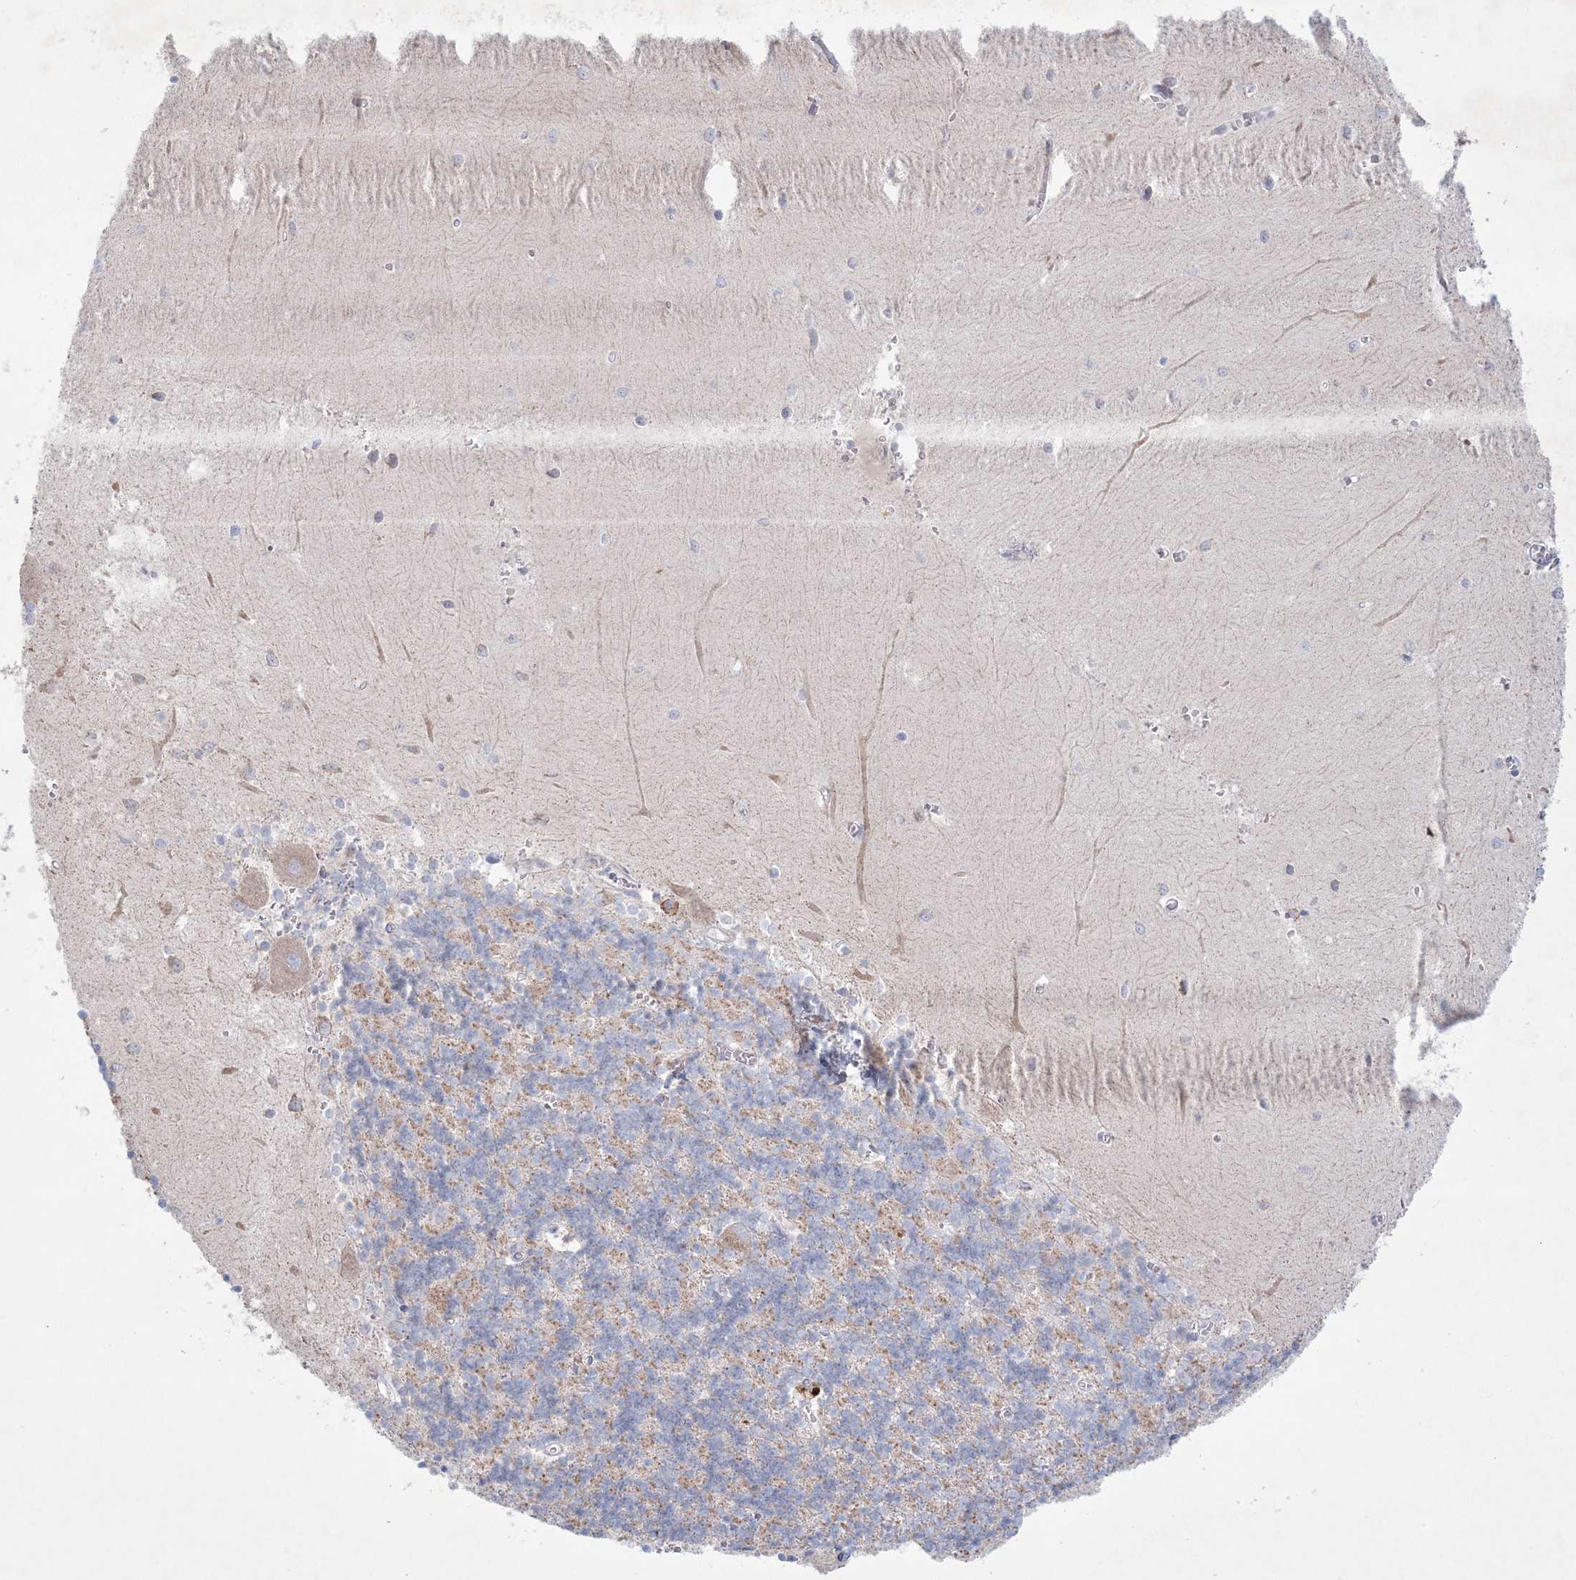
{"staining": {"intensity": "moderate", "quantity": "<25%", "location": "cytoplasmic/membranous"}, "tissue": "cerebellum", "cell_type": "Cells in granular layer", "image_type": "normal", "snomed": [{"axis": "morphology", "description": "Normal tissue, NOS"}, {"axis": "topography", "description": "Cerebellum"}], "caption": "Moderate cytoplasmic/membranous protein expression is appreciated in approximately <25% of cells in granular layer in cerebellum. (DAB IHC, brown staining for protein, blue staining for nuclei).", "gene": "KCTD6", "patient": {"sex": "male", "age": 37}}